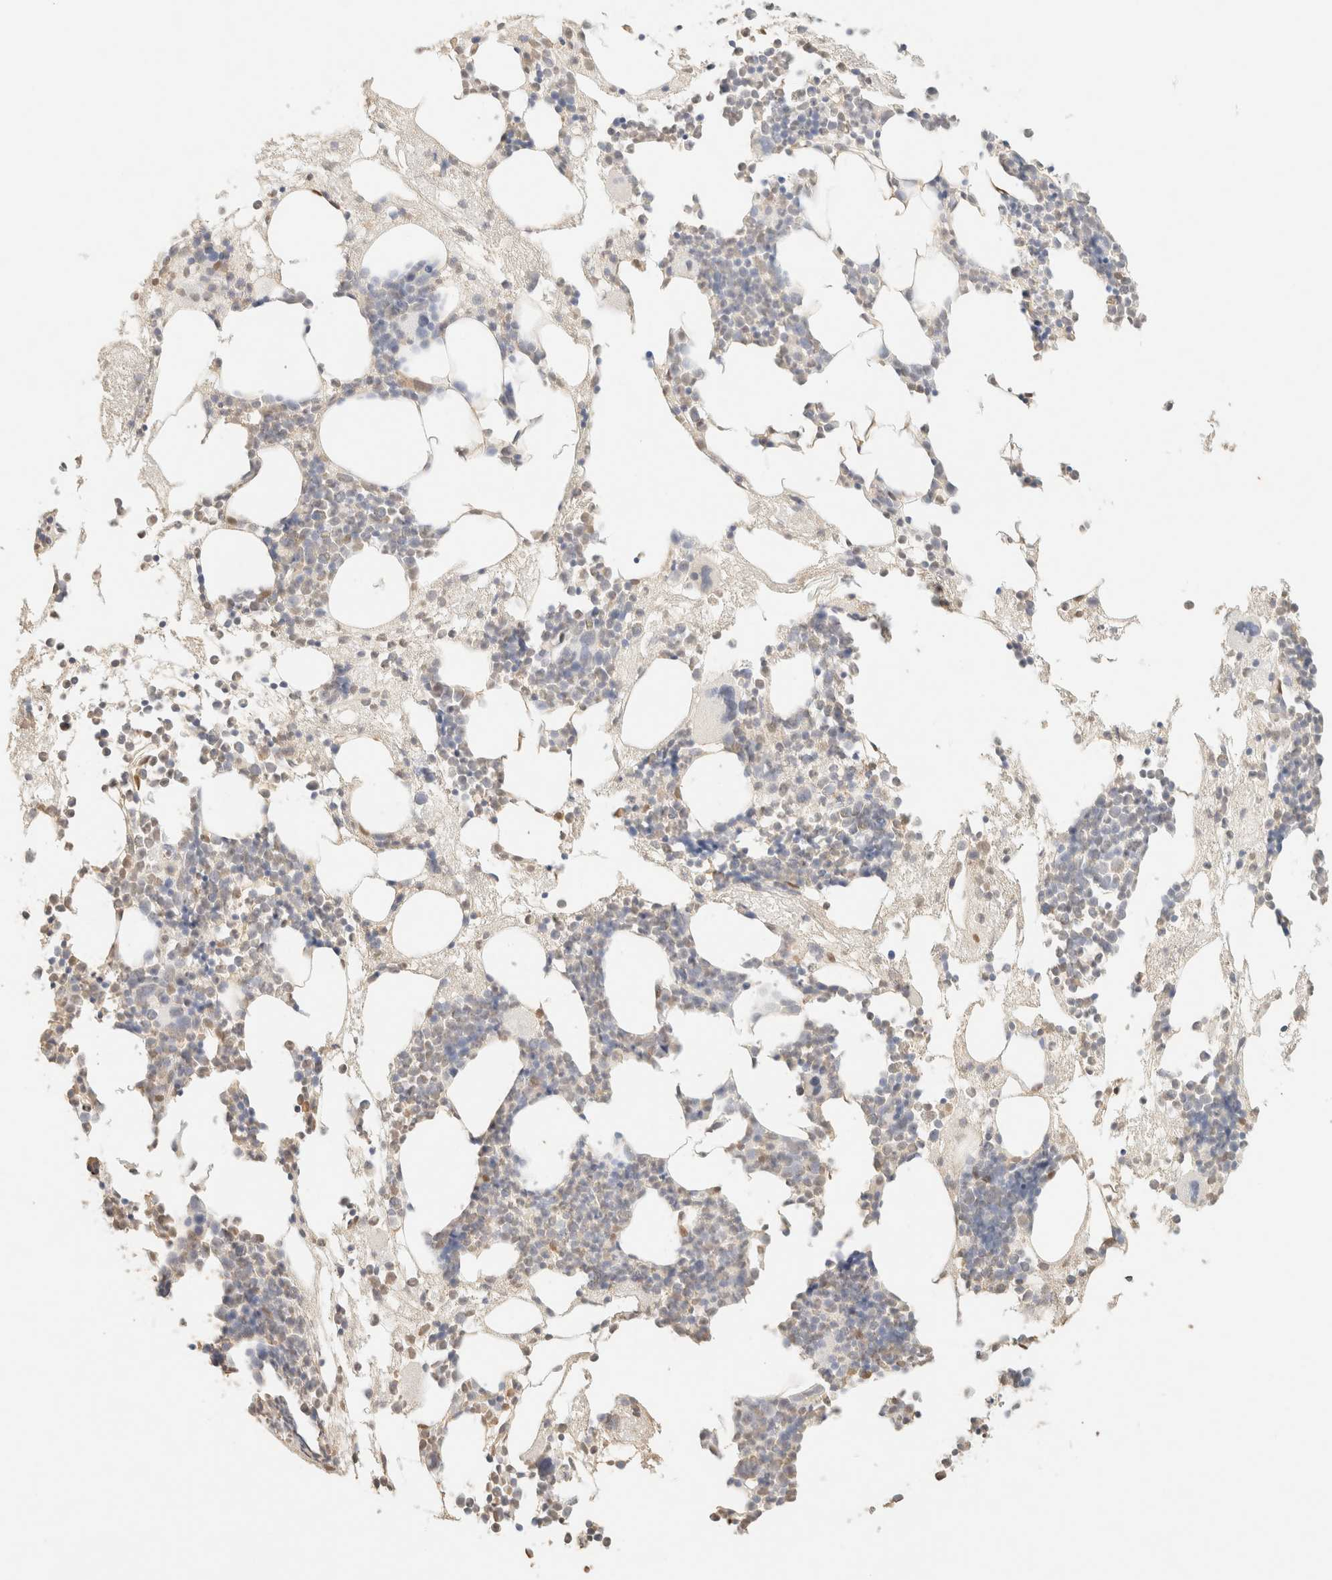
{"staining": {"intensity": "weak", "quantity": "25%-75%", "location": "nuclear"}, "tissue": "bone marrow", "cell_type": "Hematopoietic cells", "image_type": "normal", "snomed": [{"axis": "morphology", "description": "Normal tissue, NOS"}, {"axis": "morphology", "description": "Inflammation, NOS"}, {"axis": "topography", "description": "Bone marrow"}], "caption": "Hematopoietic cells demonstrate low levels of weak nuclear expression in about 25%-75% of cells in unremarkable bone marrow.", "gene": "S100A13", "patient": {"sex": "female", "age": 81}}